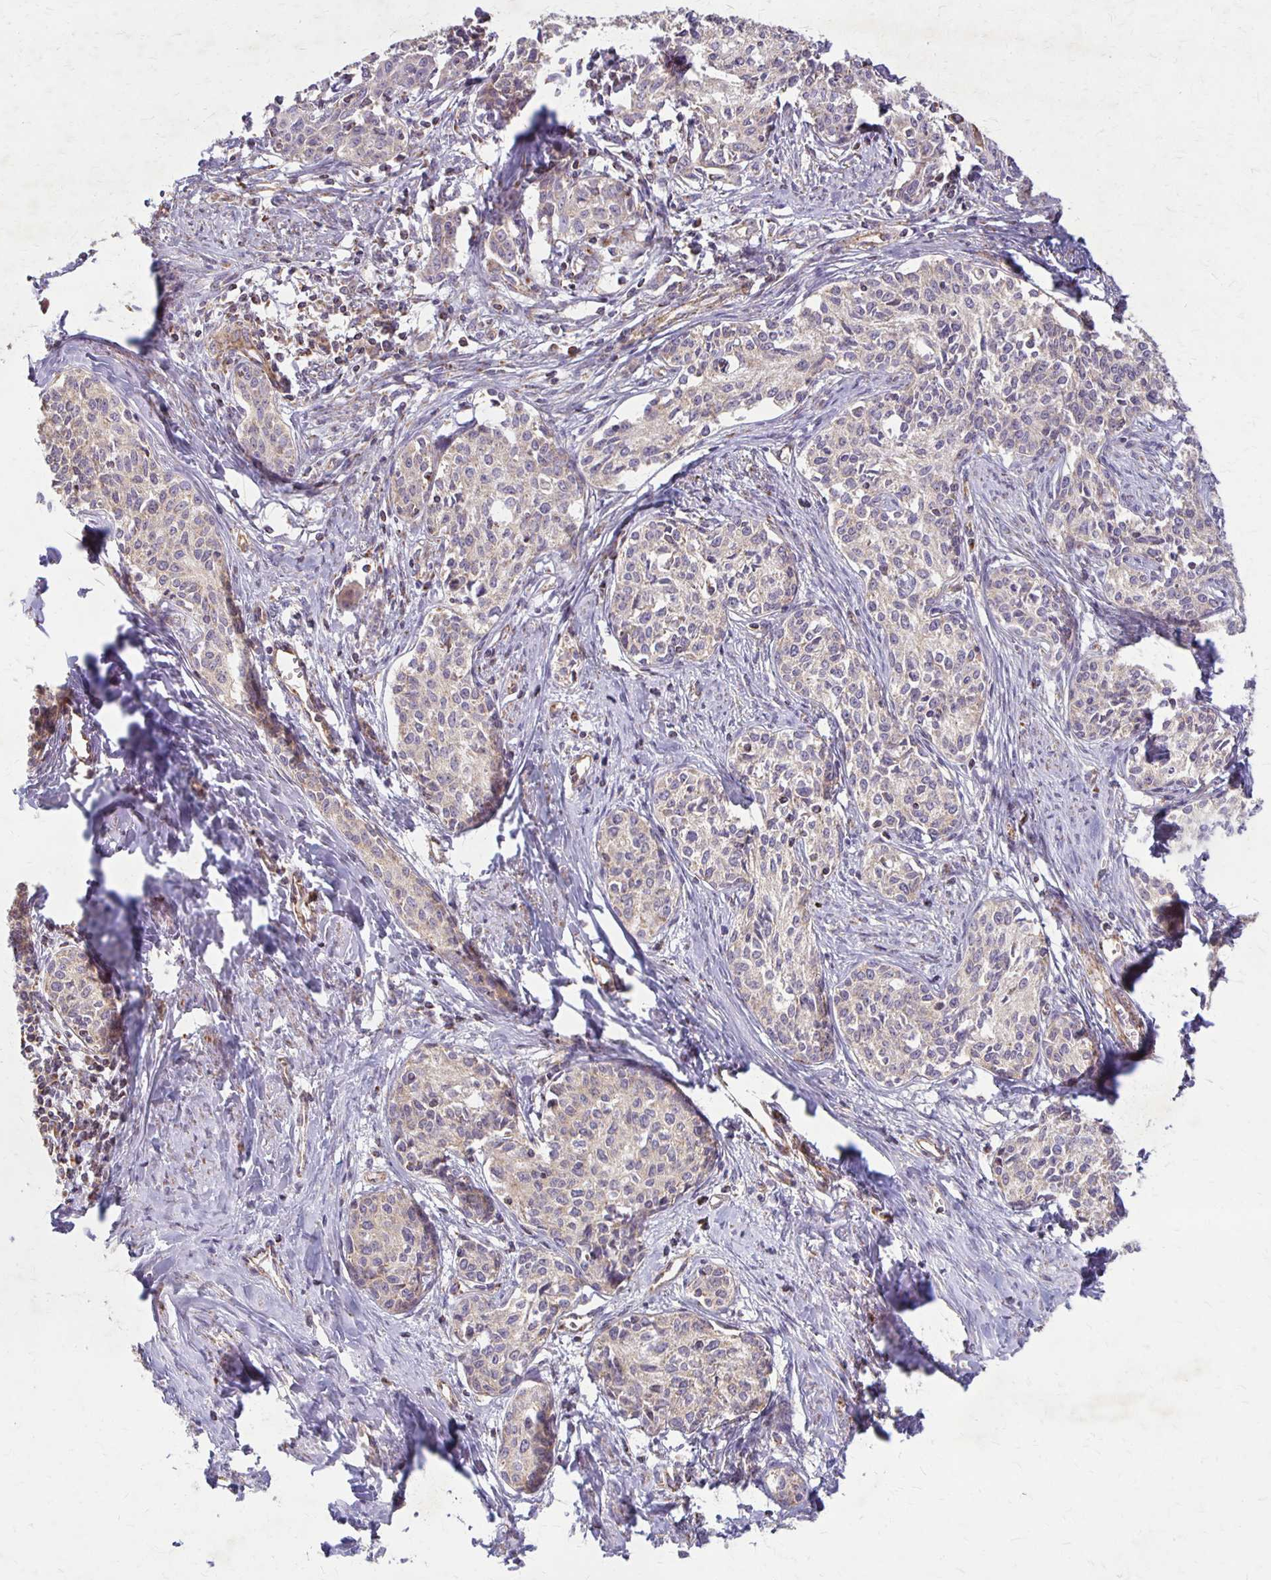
{"staining": {"intensity": "negative", "quantity": "none", "location": "none"}, "tissue": "cervical cancer", "cell_type": "Tumor cells", "image_type": "cancer", "snomed": [{"axis": "morphology", "description": "Squamous cell carcinoma, NOS"}, {"axis": "morphology", "description": "Adenocarcinoma, NOS"}, {"axis": "topography", "description": "Cervix"}], "caption": "High power microscopy image of an immunohistochemistry histopathology image of cervical adenocarcinoma, revealing no significant positivity in tumor cells.", "gene": "EIF4EBP2", "patient": {"sex": "female", "age": 52}}